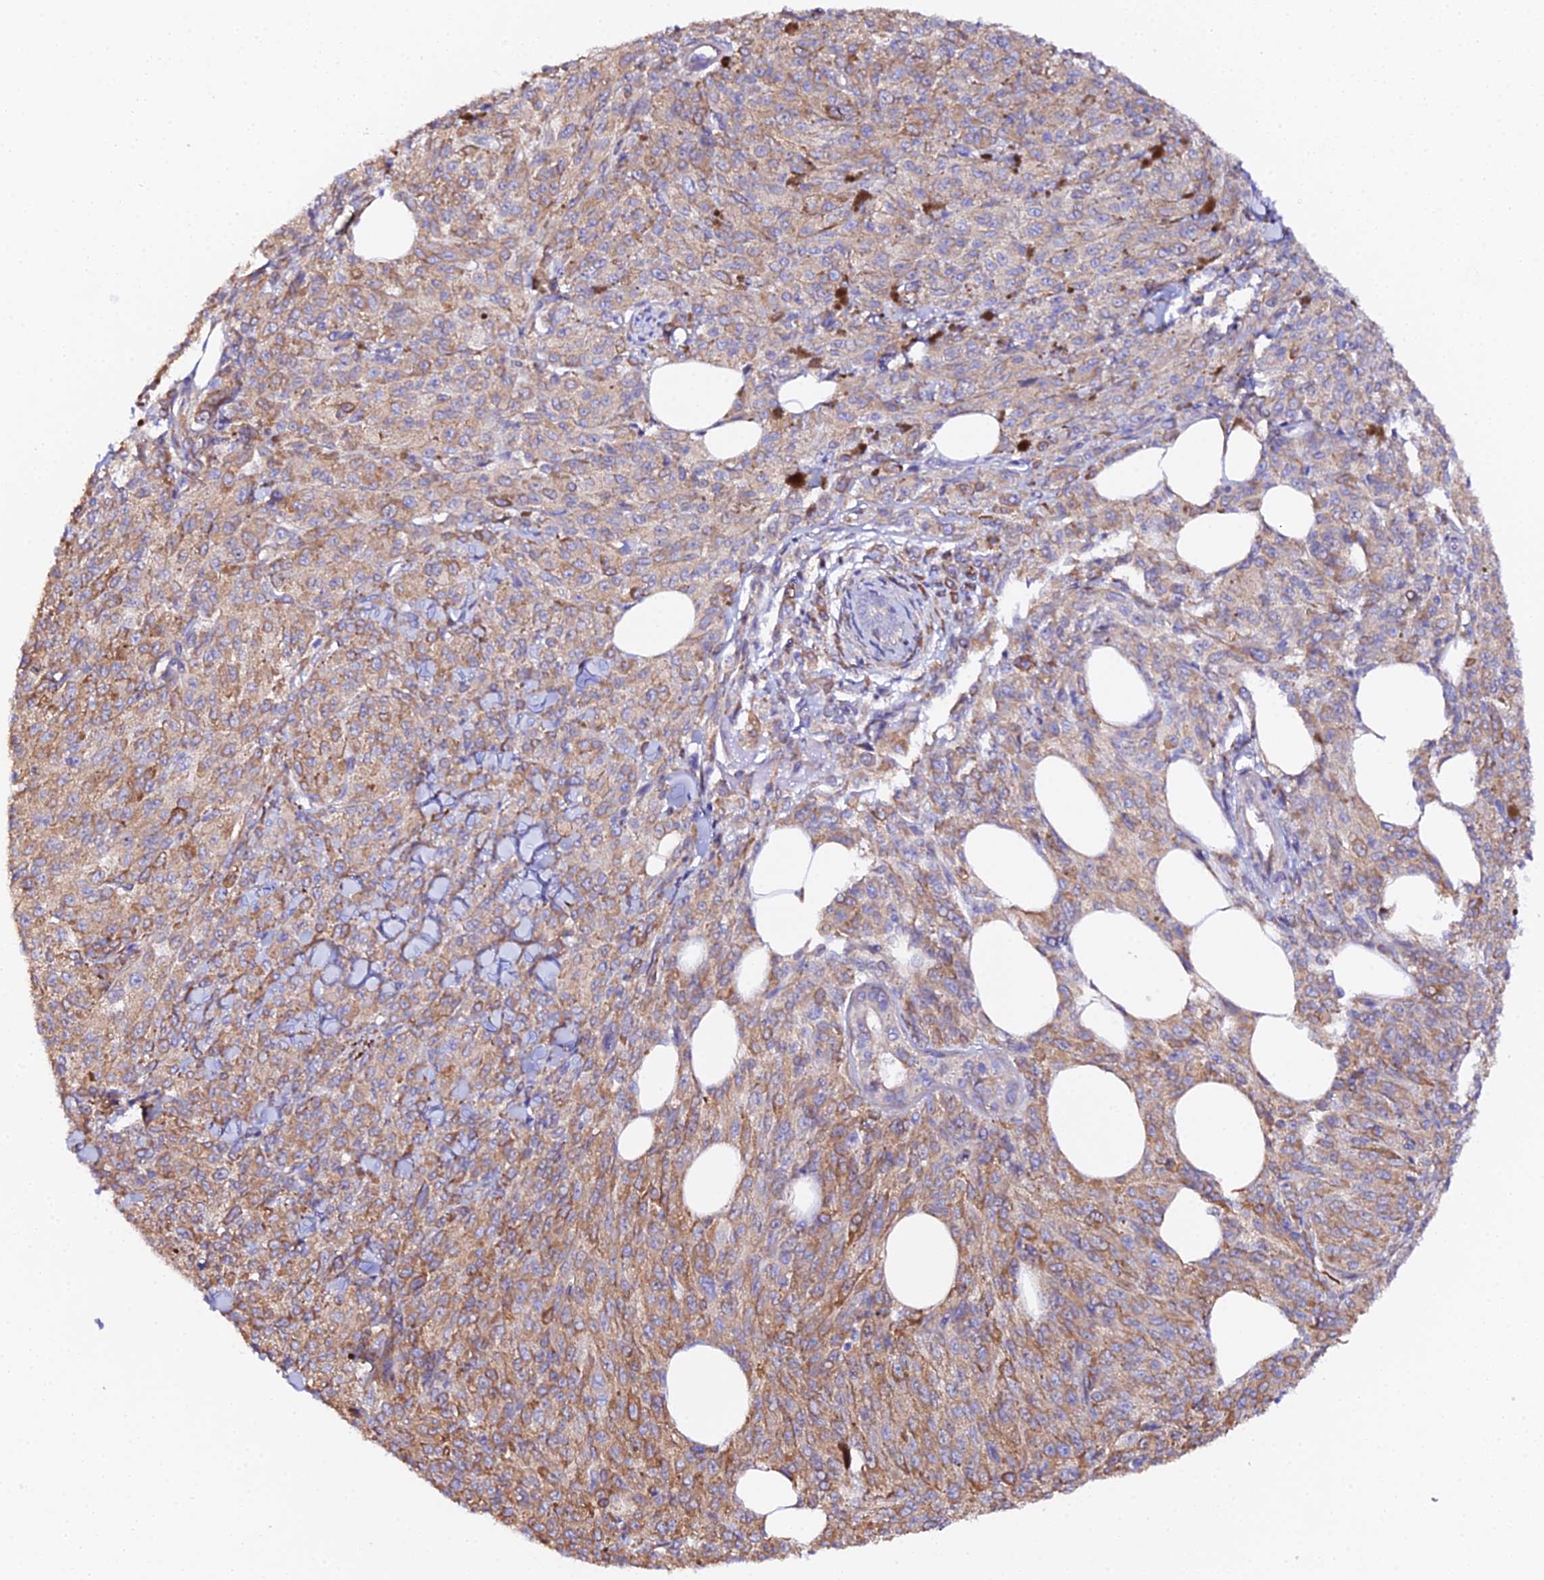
{"staining": {"intensity": "moderate", "quantity": ">75%", "location": "cytoplasmic/membranous"}, "tissue": "melanoma", "cell_type": "Tumor cells", "image_type": "cancer", "snomed": [{"axis": "morphology", "description": "Malignant melanoma, NOS"}, {"axis": "topography", "description": "Skin"}], "caption": "A medium amount of moderate cytoplasmic/membranous positivity is appreciated in about >75% of tumor cells in melanoma tissue.", "gene": "CFAP45", "patient": {"sex": "female", "age": 52}}